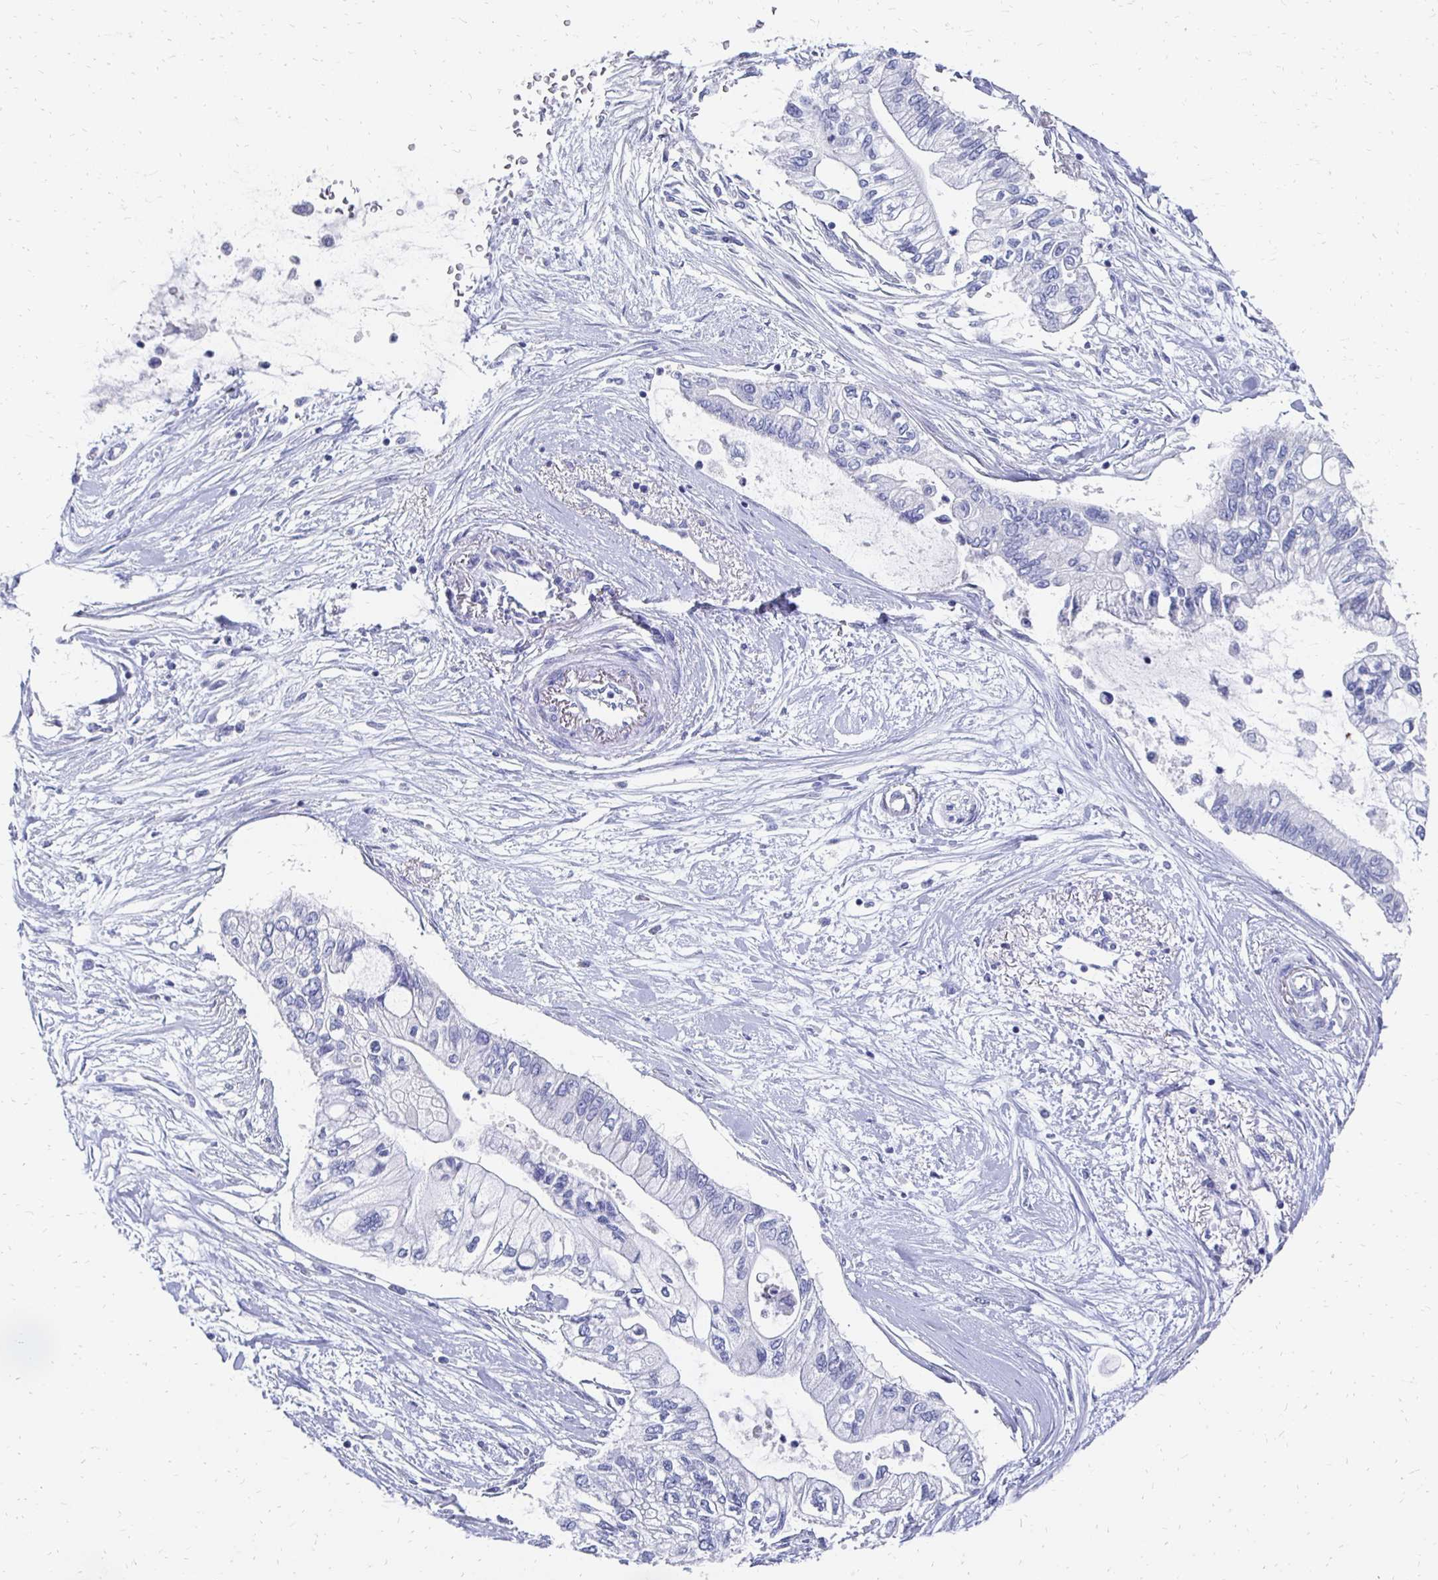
{"staining": {"intensity": "negative", "quantity": "none", "location": "none"}, "tissue": "pancreatic cancer", "cell_type": "Tumor cells", "image_type": "cancer", "snomed": [{"axis": "morphology", "description": "Adenocarcinoma, NOS"}, {"axis": "topography", "description": "Pancreas"}], "caption": "IHC of pancreatic adenocarcinoma displays no positivity in tumor cells.", "gene": "SYCP3", "patient": {"sex": "female", "age": 77}}